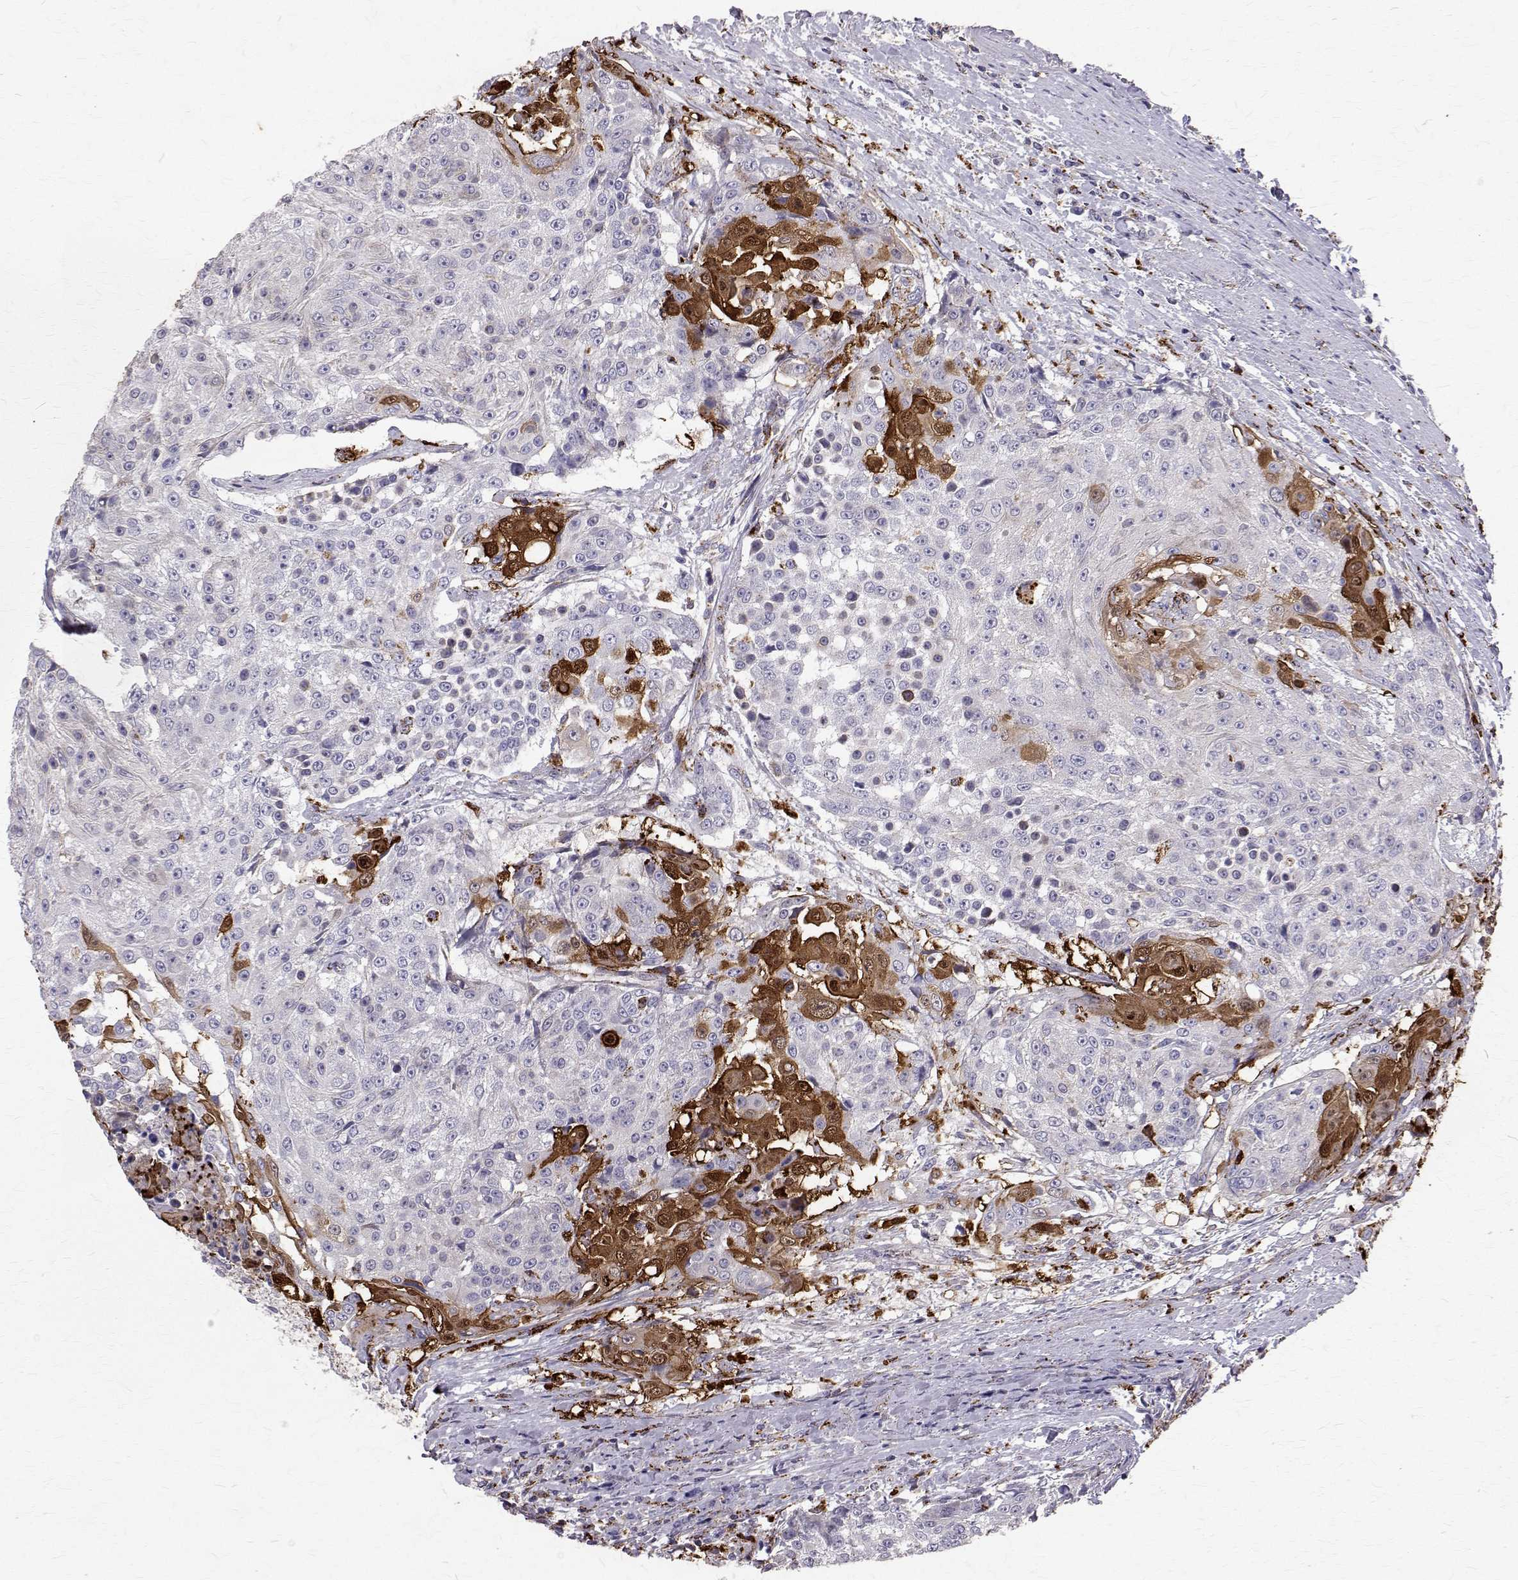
{"staining": {"intensity": "strong", "quantity": "<25%", "location": "cytoplasmic/membranous,nuclear"}, "tissue": "urothelial cancer", "cell_type": "Tumor cells", "image_type": "cancer", "snomed": [{"axis": "morphology", "description": "Urothelial carcinoma, High grade"}, {"axis": "topography", "description": "Urinary bladder"}], "caption": "Brown immunohistochemical staining in urothelial carcinoma (high-grade) displays strong cytoplasmic/membranous and nuclear expression in about <25% of tumor cells.", "gene": "TPP1", "patient": {"sex": "female", "age": 63}}